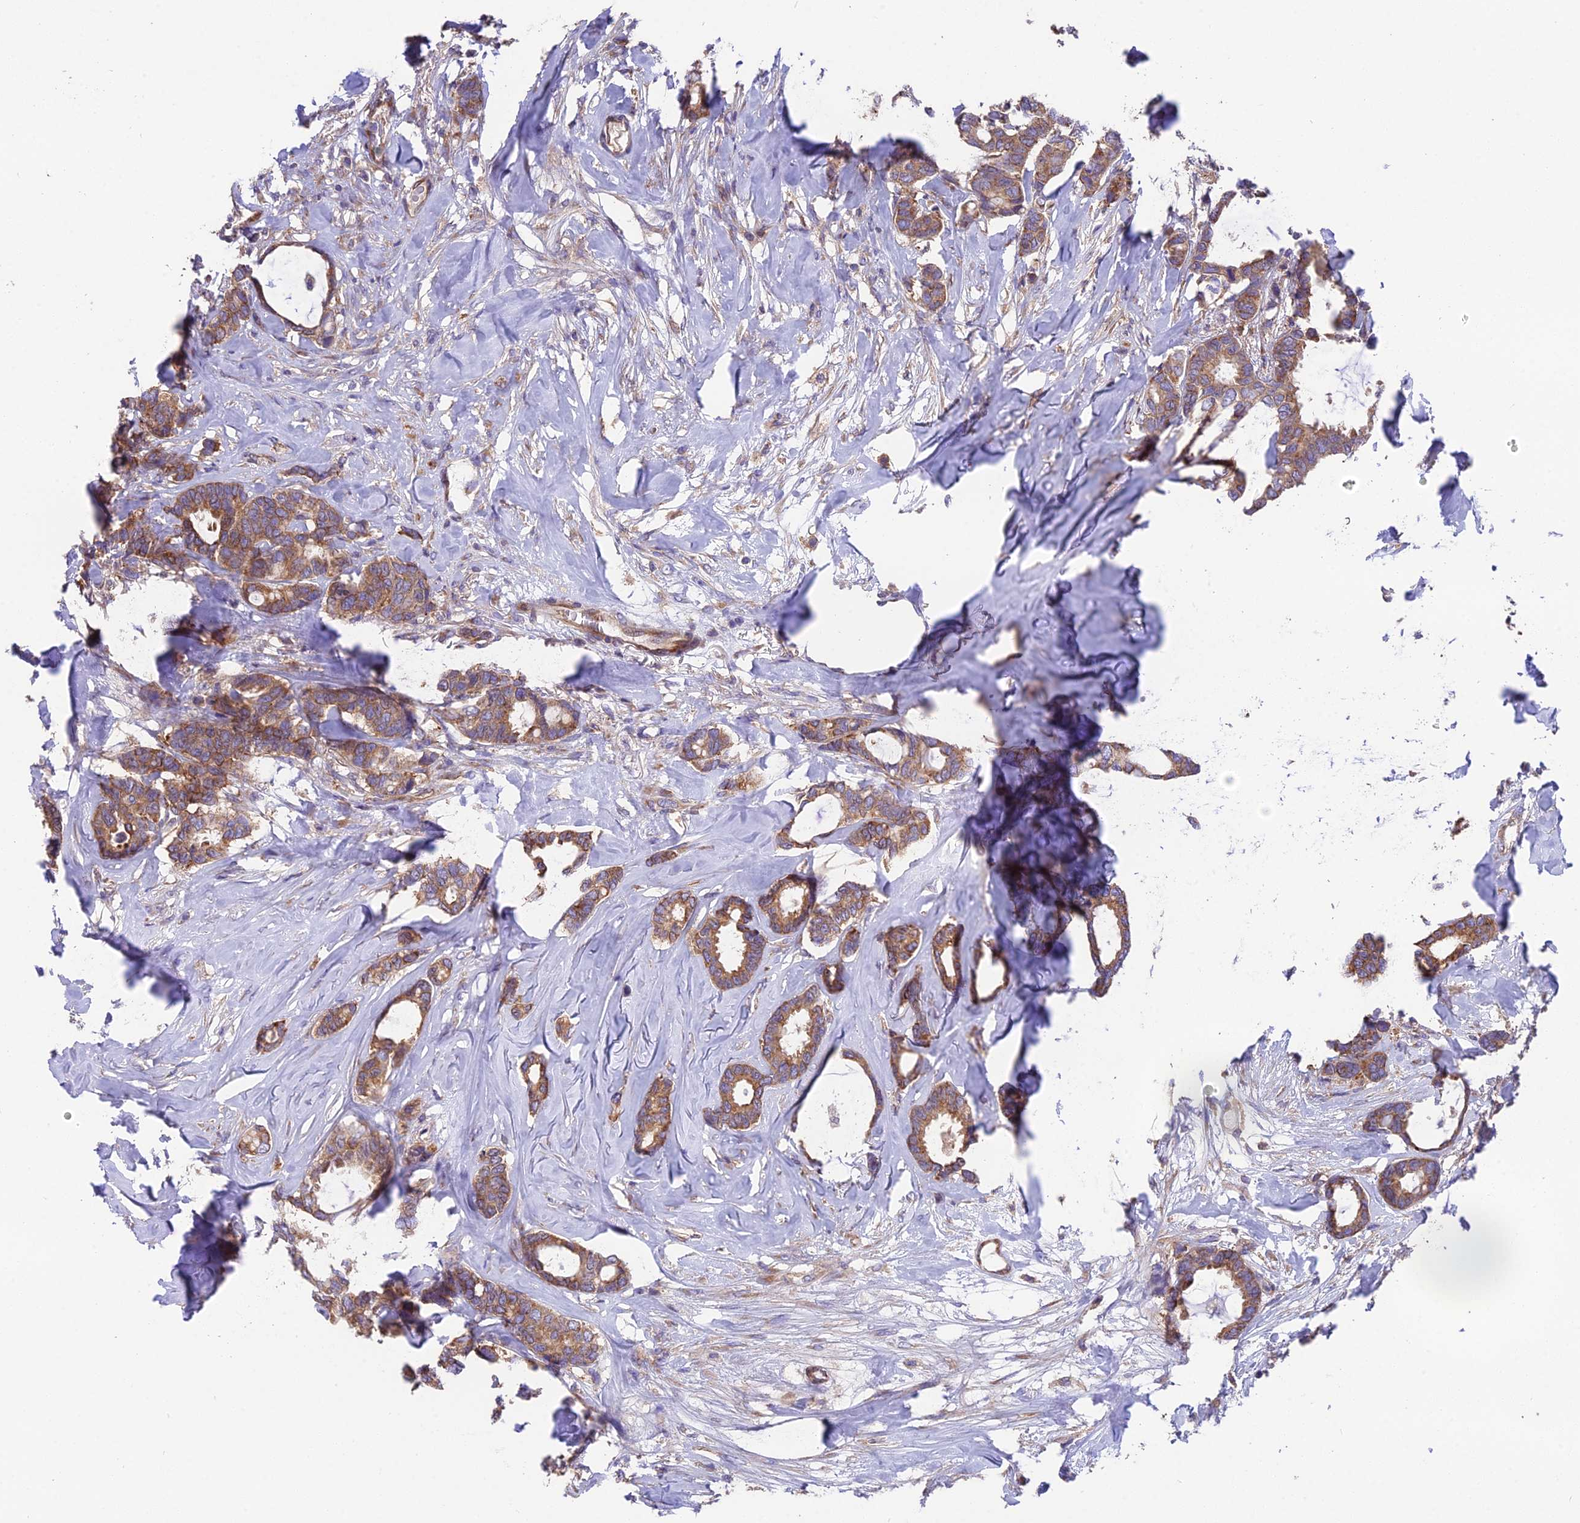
{"staining": {"intensity": "moderate", "quantity": ">75%", "location": "cytoplasmic/membranous"}, "tissue": "breast cancer", "cell_type": "Tumor cells", "image_type": "cancer", "snomed": [{"axis": "morphology", "description": "Duct carcinoma"}, {"axis": "topography", "description": "Breast"}], "caption": "A high-resolution micrograph shows immunohistochemistry staining of breast cancer (infiltrating ductal carcinoma), which shows moderate cytoplasmic/membranous staining in about >75% of tumor cells.", "gene": "BLOC1S4", "patient": {"sex": "female", "age": 87}}